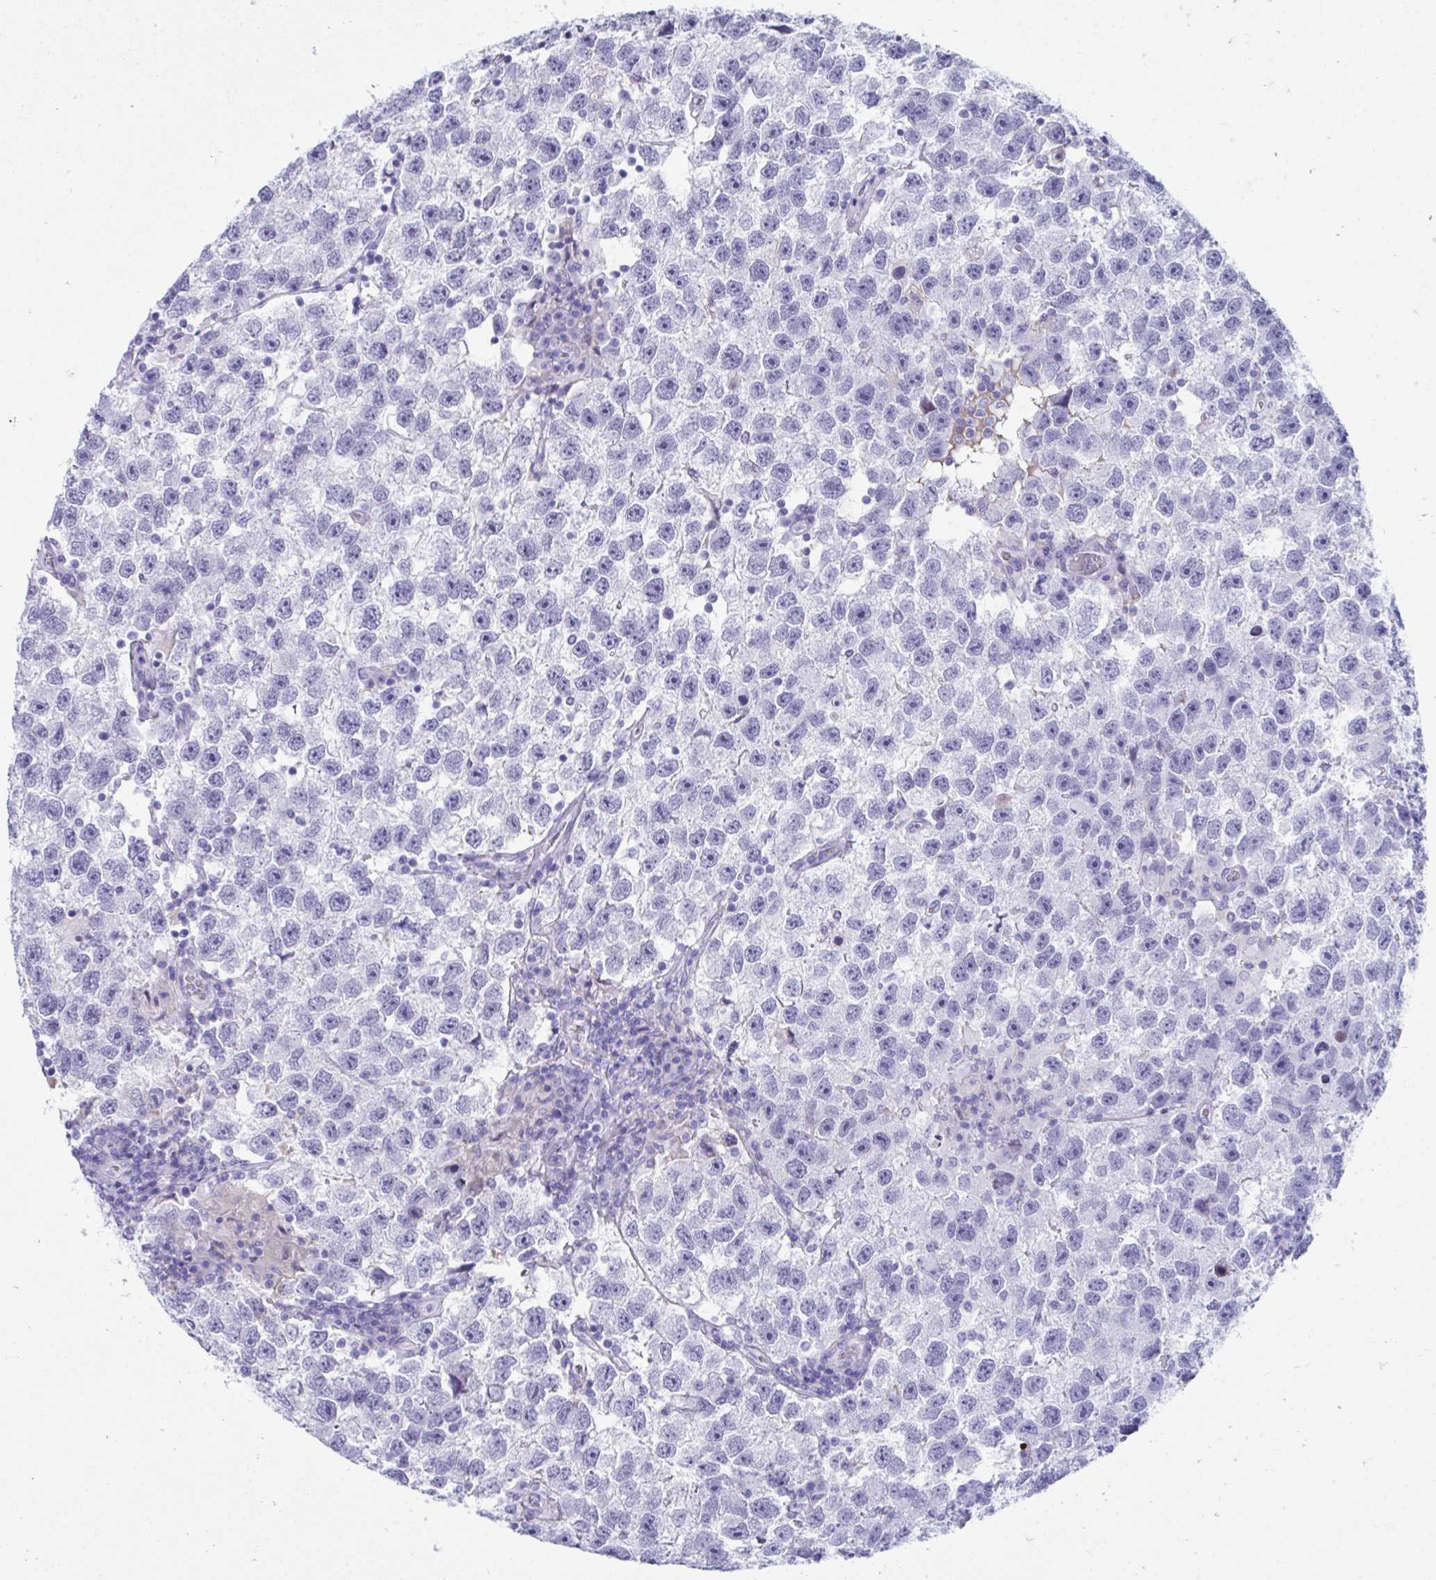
{"staining": {"intensity": "negative", "quantity": "none", "location": "none"}, "tissue": "testis cancer", "cell_type": "Tumor cells", "image_type": "cancer", "snomed": [{"axis": "morphology", "description": "Seminoma, NOS"}, {"axis": "topography", "description": "Testis"}], "caption": "Micrograph shows no significant protein expression in tumor cells of testis seminoma.", "gene": "TMEM35A", "patient": {"sex": "male", "age": 26}}